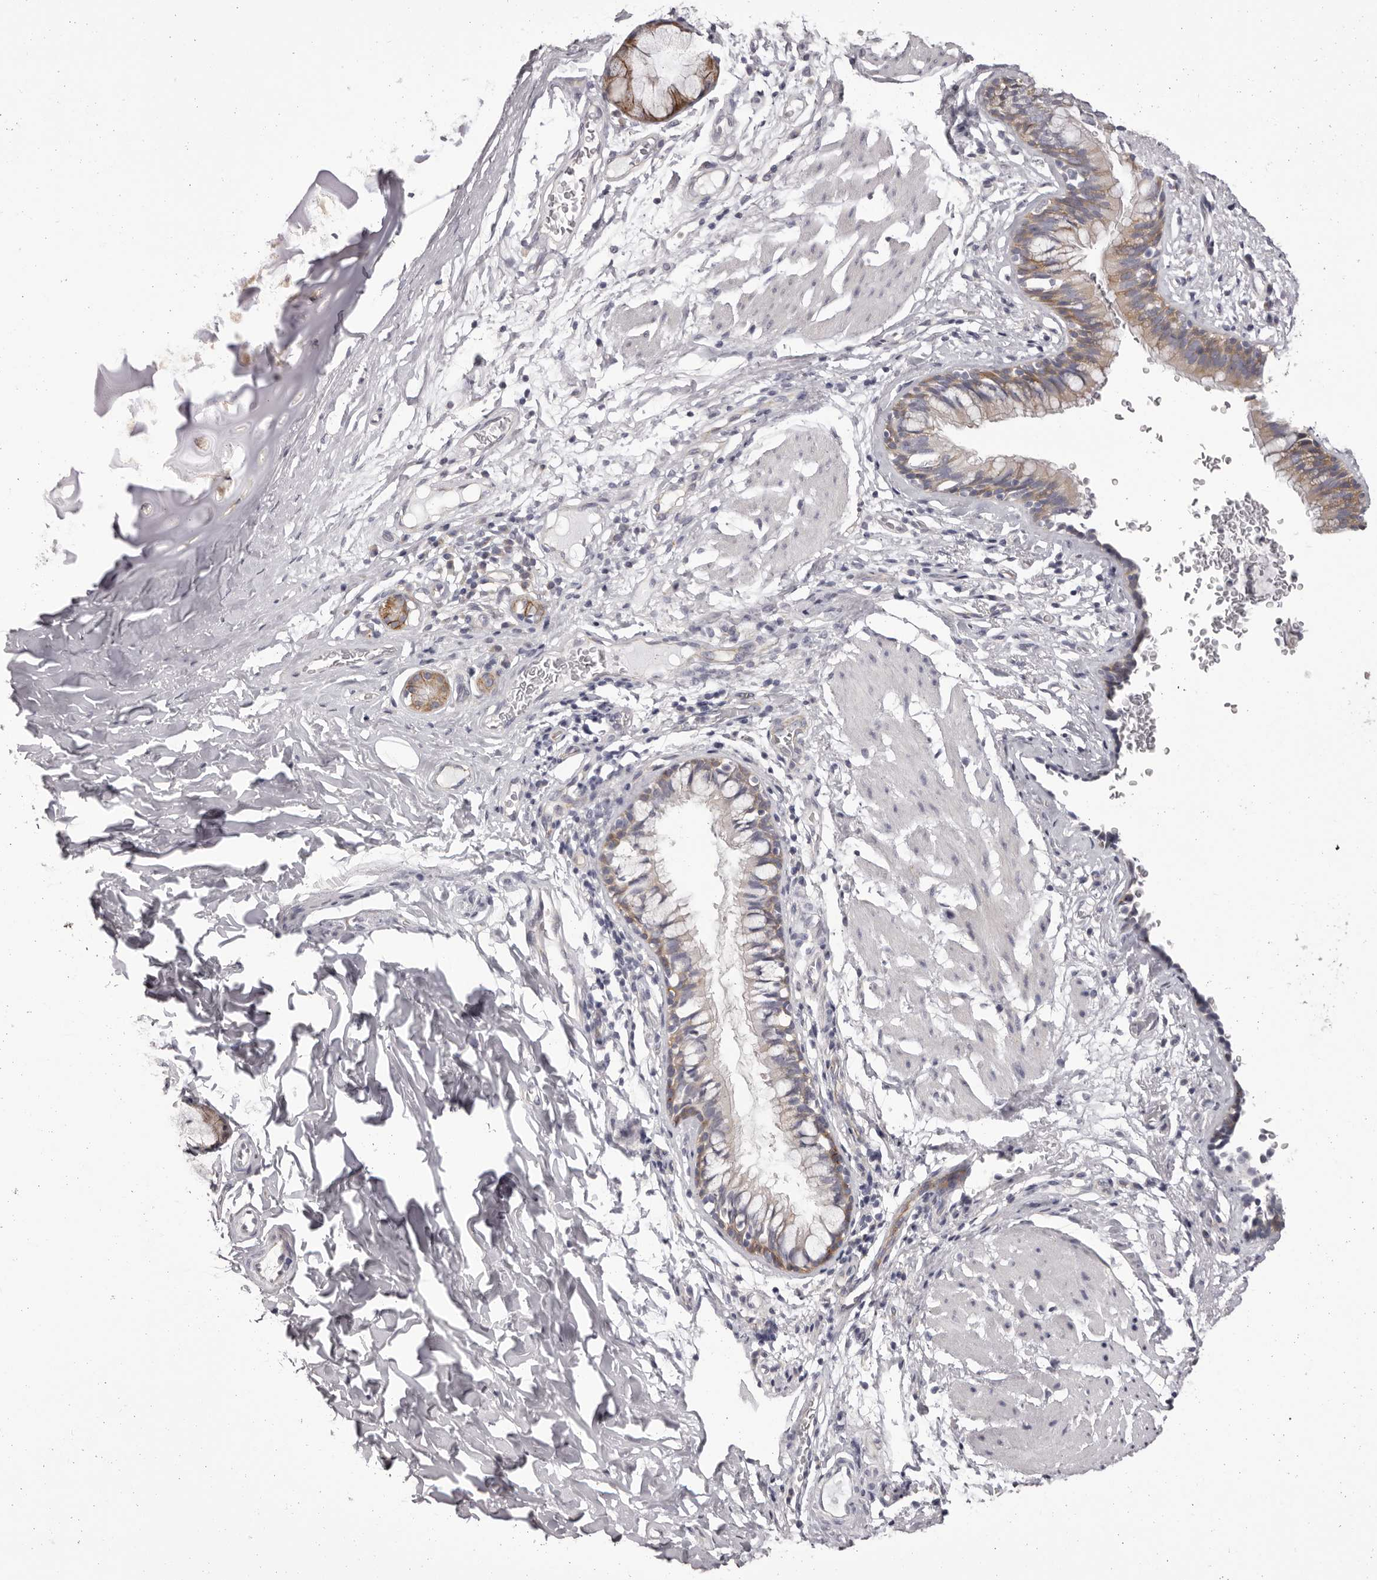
{"staining": {"intensity": "moderate", "quantity": "25%-75%", "location": "cytoplasmic/membranous"}, "tissue": "bronchus", "cell_type": "Respiratory epithelial cells", "image_type": "normal", "snomed": [{"axis": "morphology", "description": "Normal tissue, NOS"}, {"axis": "topography", "description": "Cartilage tissue"}, {"axis": "topography", "description": "Bronchus"}], "caption": "Moderate cytoplasmic/membranous positivity is present in approximately 25%-75% of respiratory epithelial cells in benign bronchus.", "gene": "OTUD3", "patient": {"sex": "female", "age": 36}}